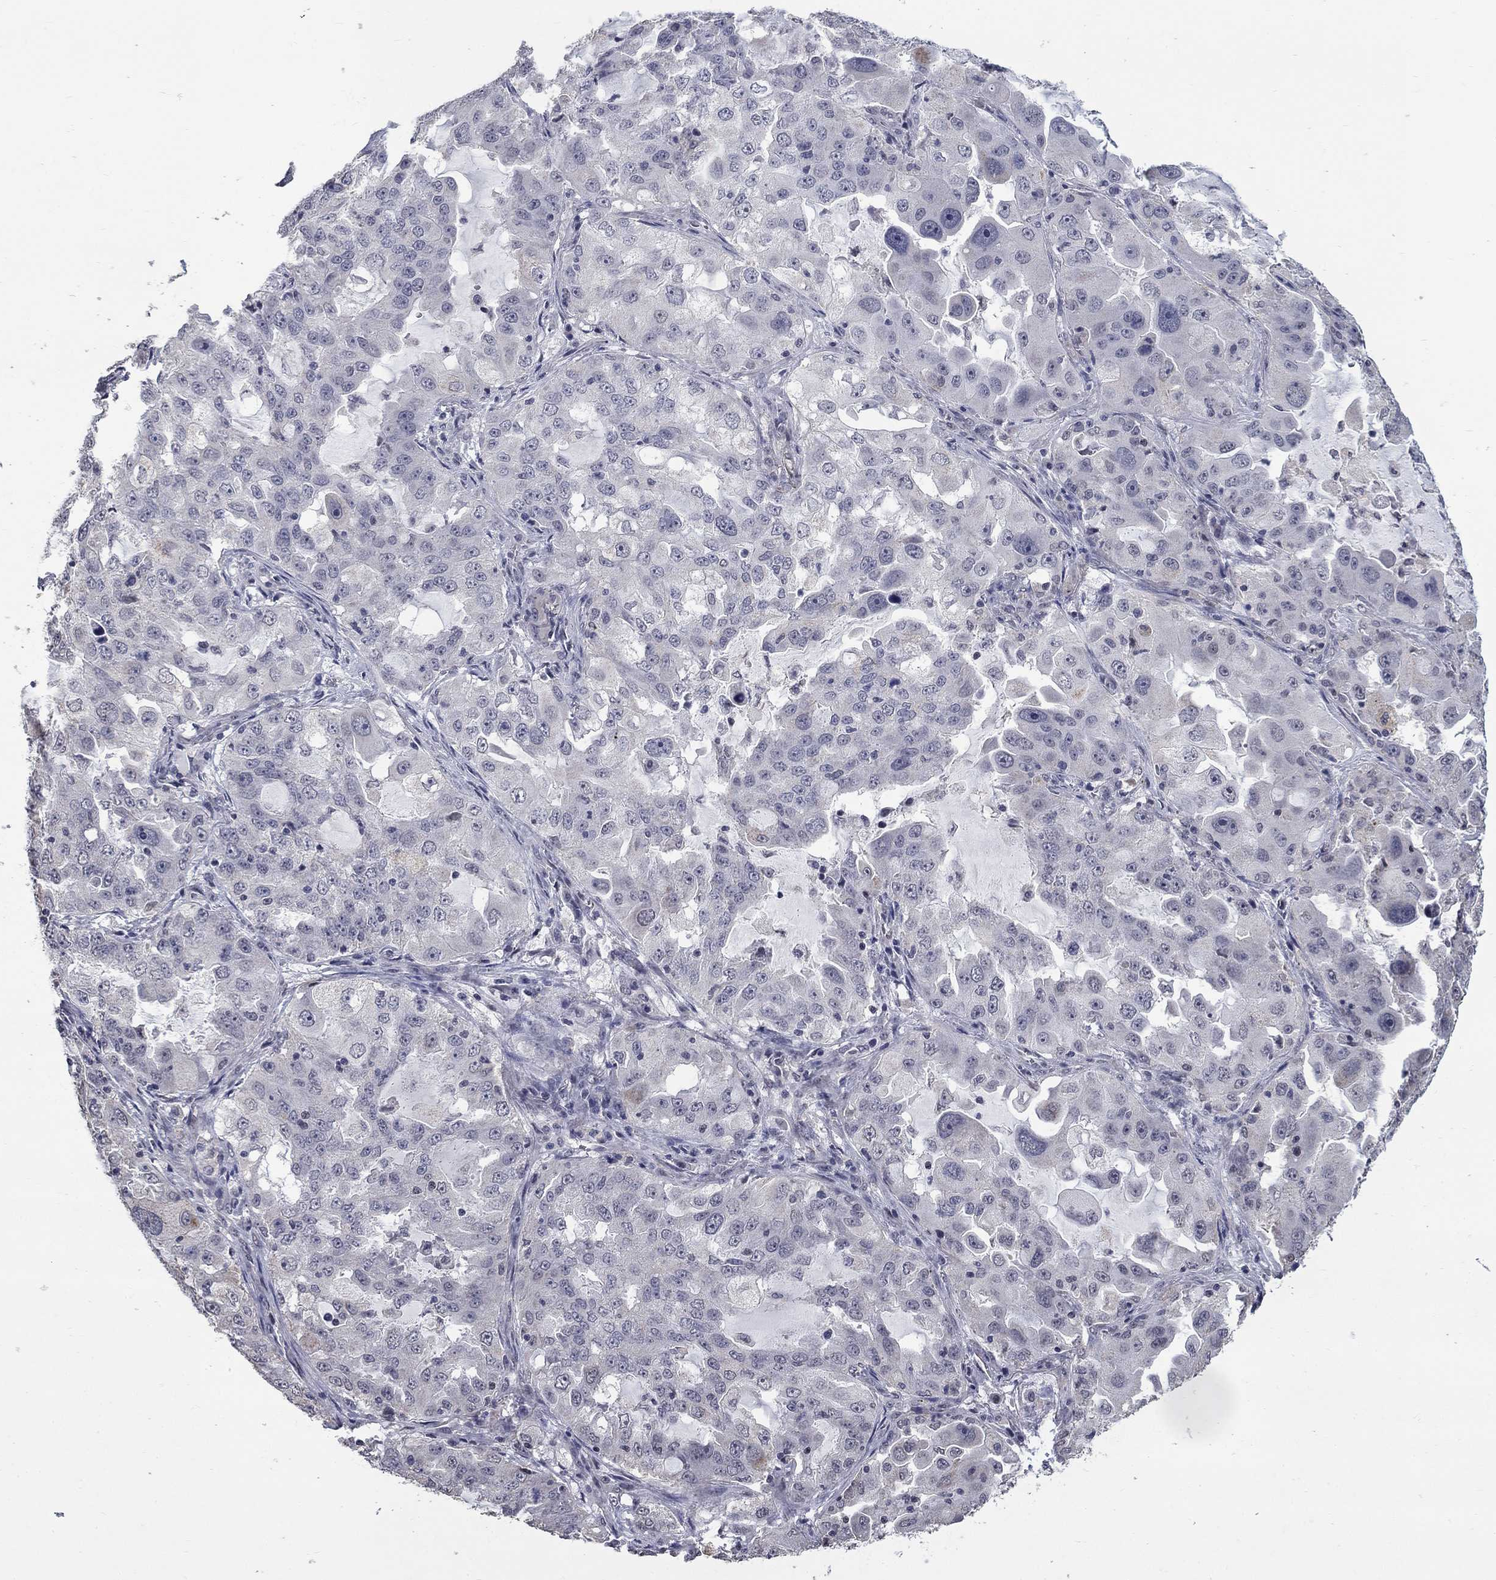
{"staining": {"intensity": "negative", "quantity": "none", "location": "none"}, "tissue": "lung cancer", "cell_type": "Tumor cells", "image_type": "cancer", "snomed": [{"axis": "morphology", "description": "Adenocarcinoma, NOS"}, {"axis": "topography", "description": "Lung"}], "caption": "Lung adenocarcinoma was stained to show a protein in brown. There is no significant positivity in tumor cells.", "gene": "SPATA33", "patient": {"sex": "female", "age": 61}}